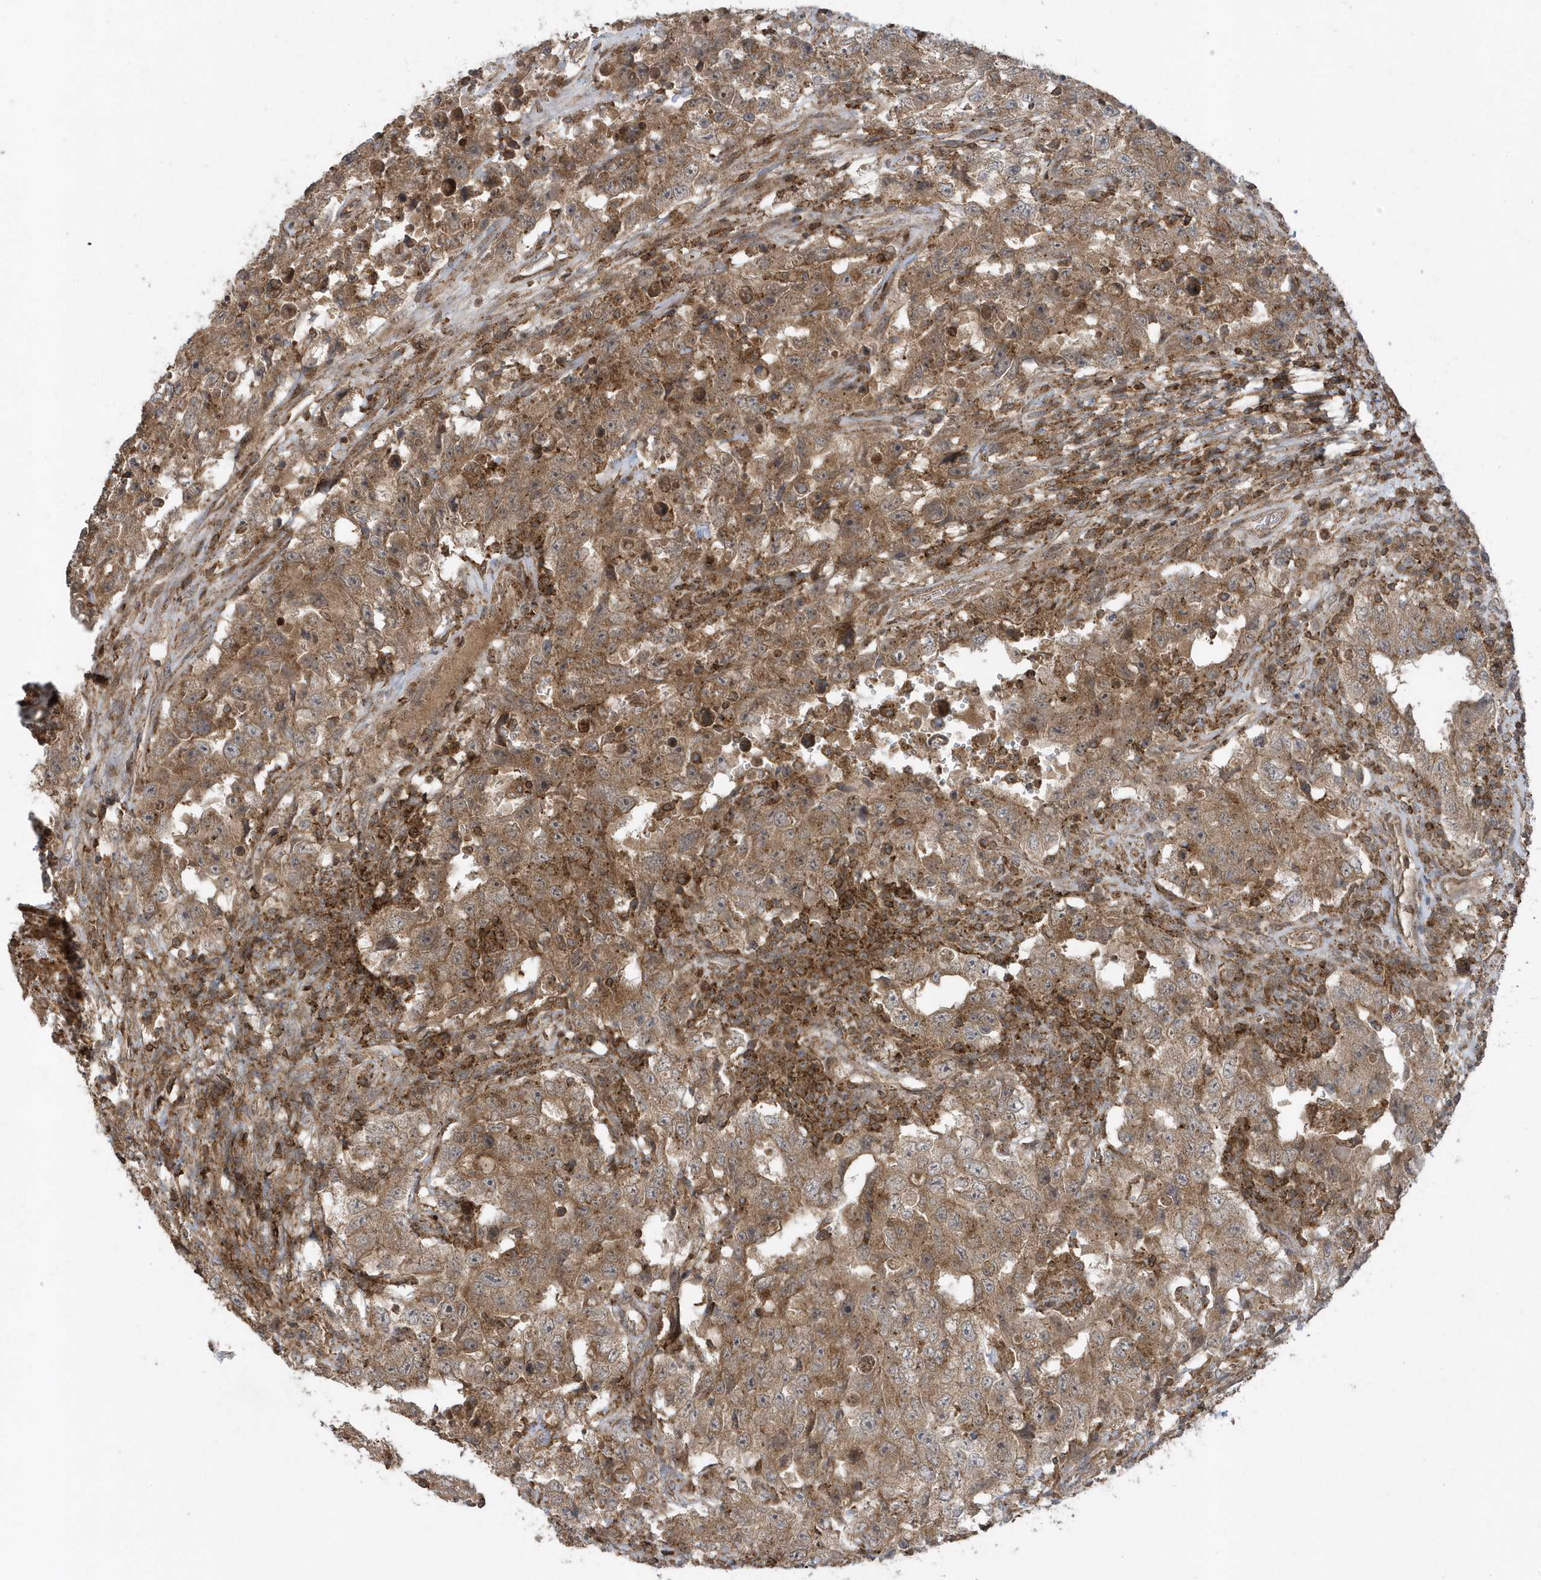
{"staining": {"intensity": "moderate", "quantity": ">75%", "location": "cytoplasmic/membranous"}, "tissue": "testis cancer", "cell_type": "Tumor cells", "image_type": "cancer", "snomed": [{"axis": "morphology", "description": "Carcinoma, Embryonal, NOS"}, {"axis": "topography", "description": "Testis"}], "caption": "The photomicrograph demonstrates a brown stain indicating the presence of a protein in the cytoplasmic/membranous of tumor cells in testis cancer (embryonal carcinoma).", "gene": "STAMBP", "patient": {"sex": "male", "age": 26}}